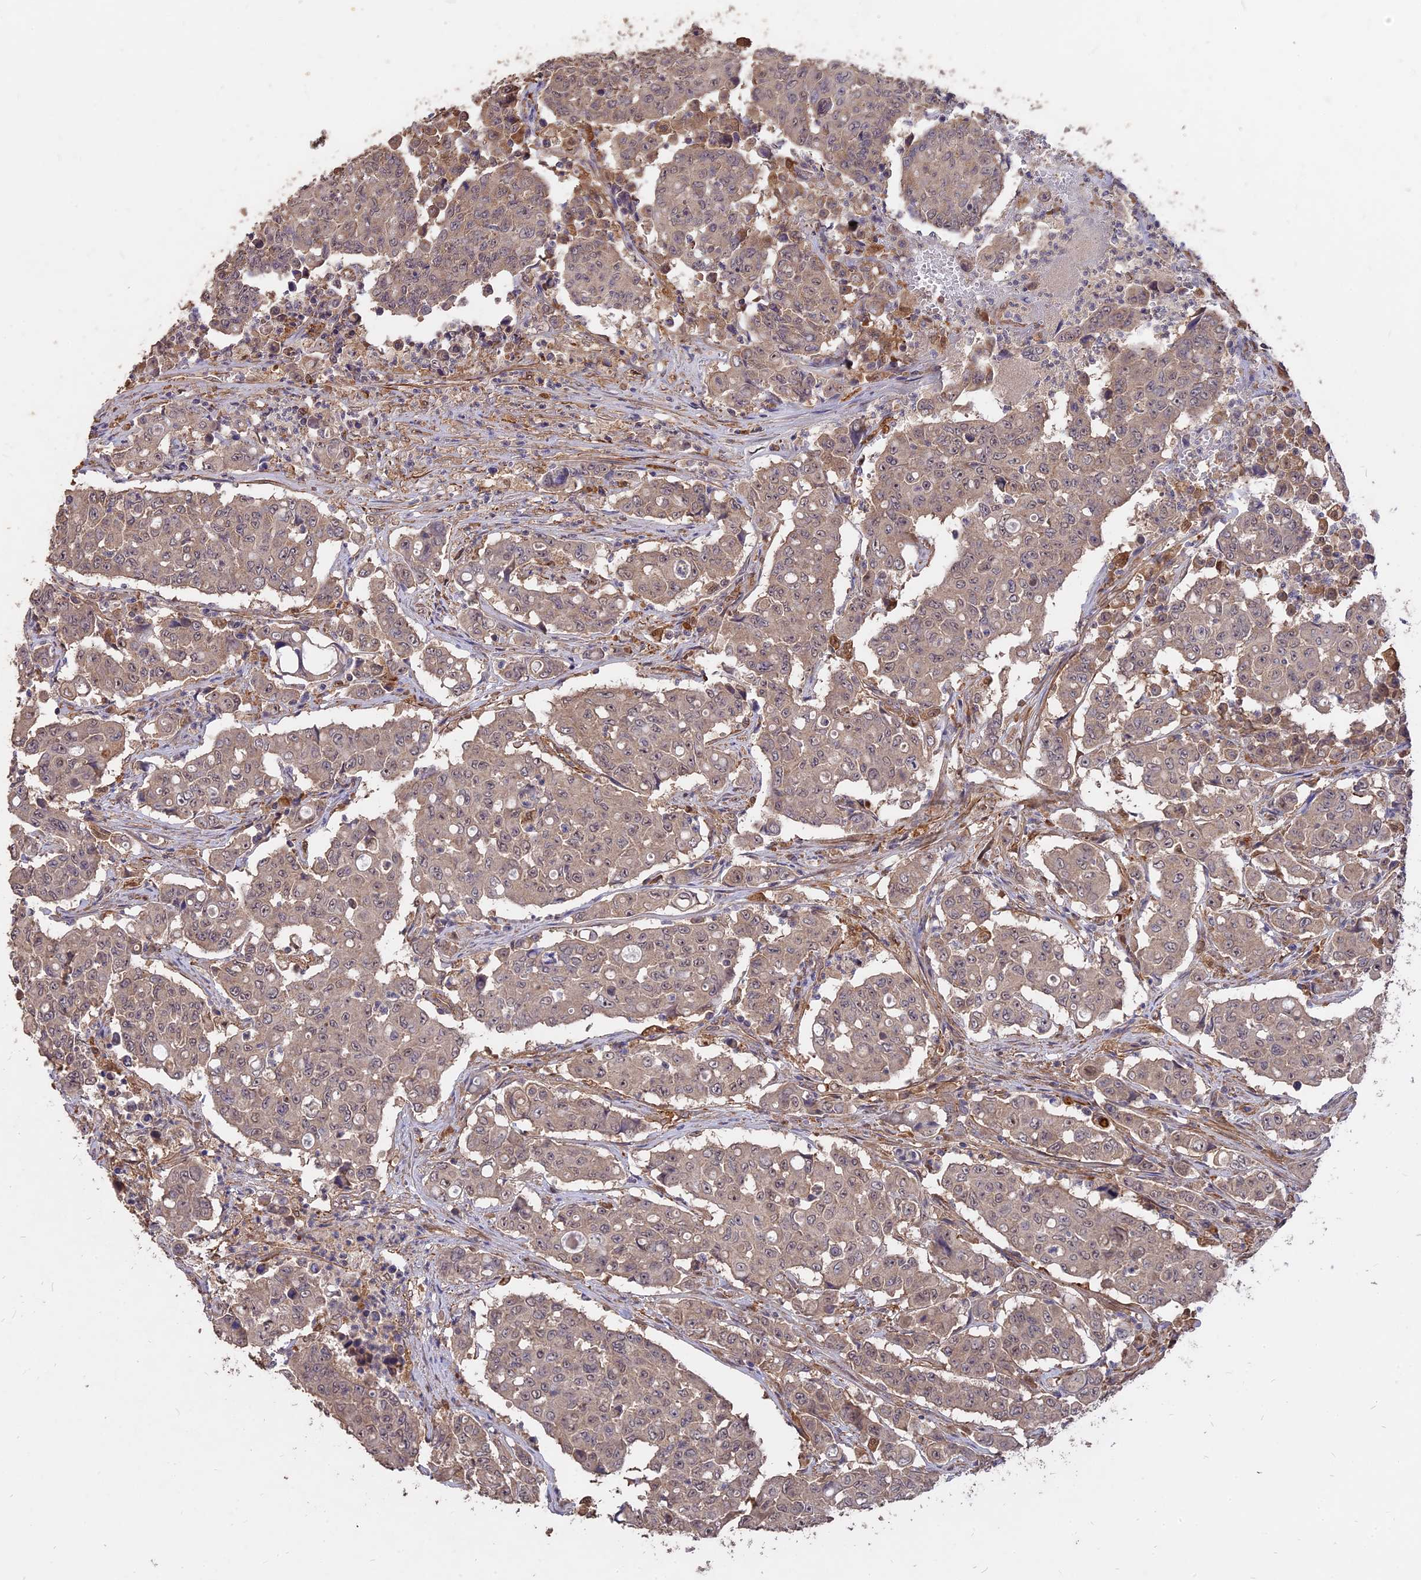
{"staining": {"intensity": "weak", "quantity": "<25%", "location": "cytoplasmic/membranous"}, "tissue": "colorectal cancer", "cell_type": "Tumor cells", "image_type": "cancer", "snomed": [{"axis": "morphology", "description": "Adenocarcinoma, NOS"}, {"axis": "topography", "description": "Colon"}], "caption": "A photomicrograph of human colorectal cancer is negative for staining in tumor cells.", "gene": "SAC3D1", "patient": {"sex": "male", "age": 51}}